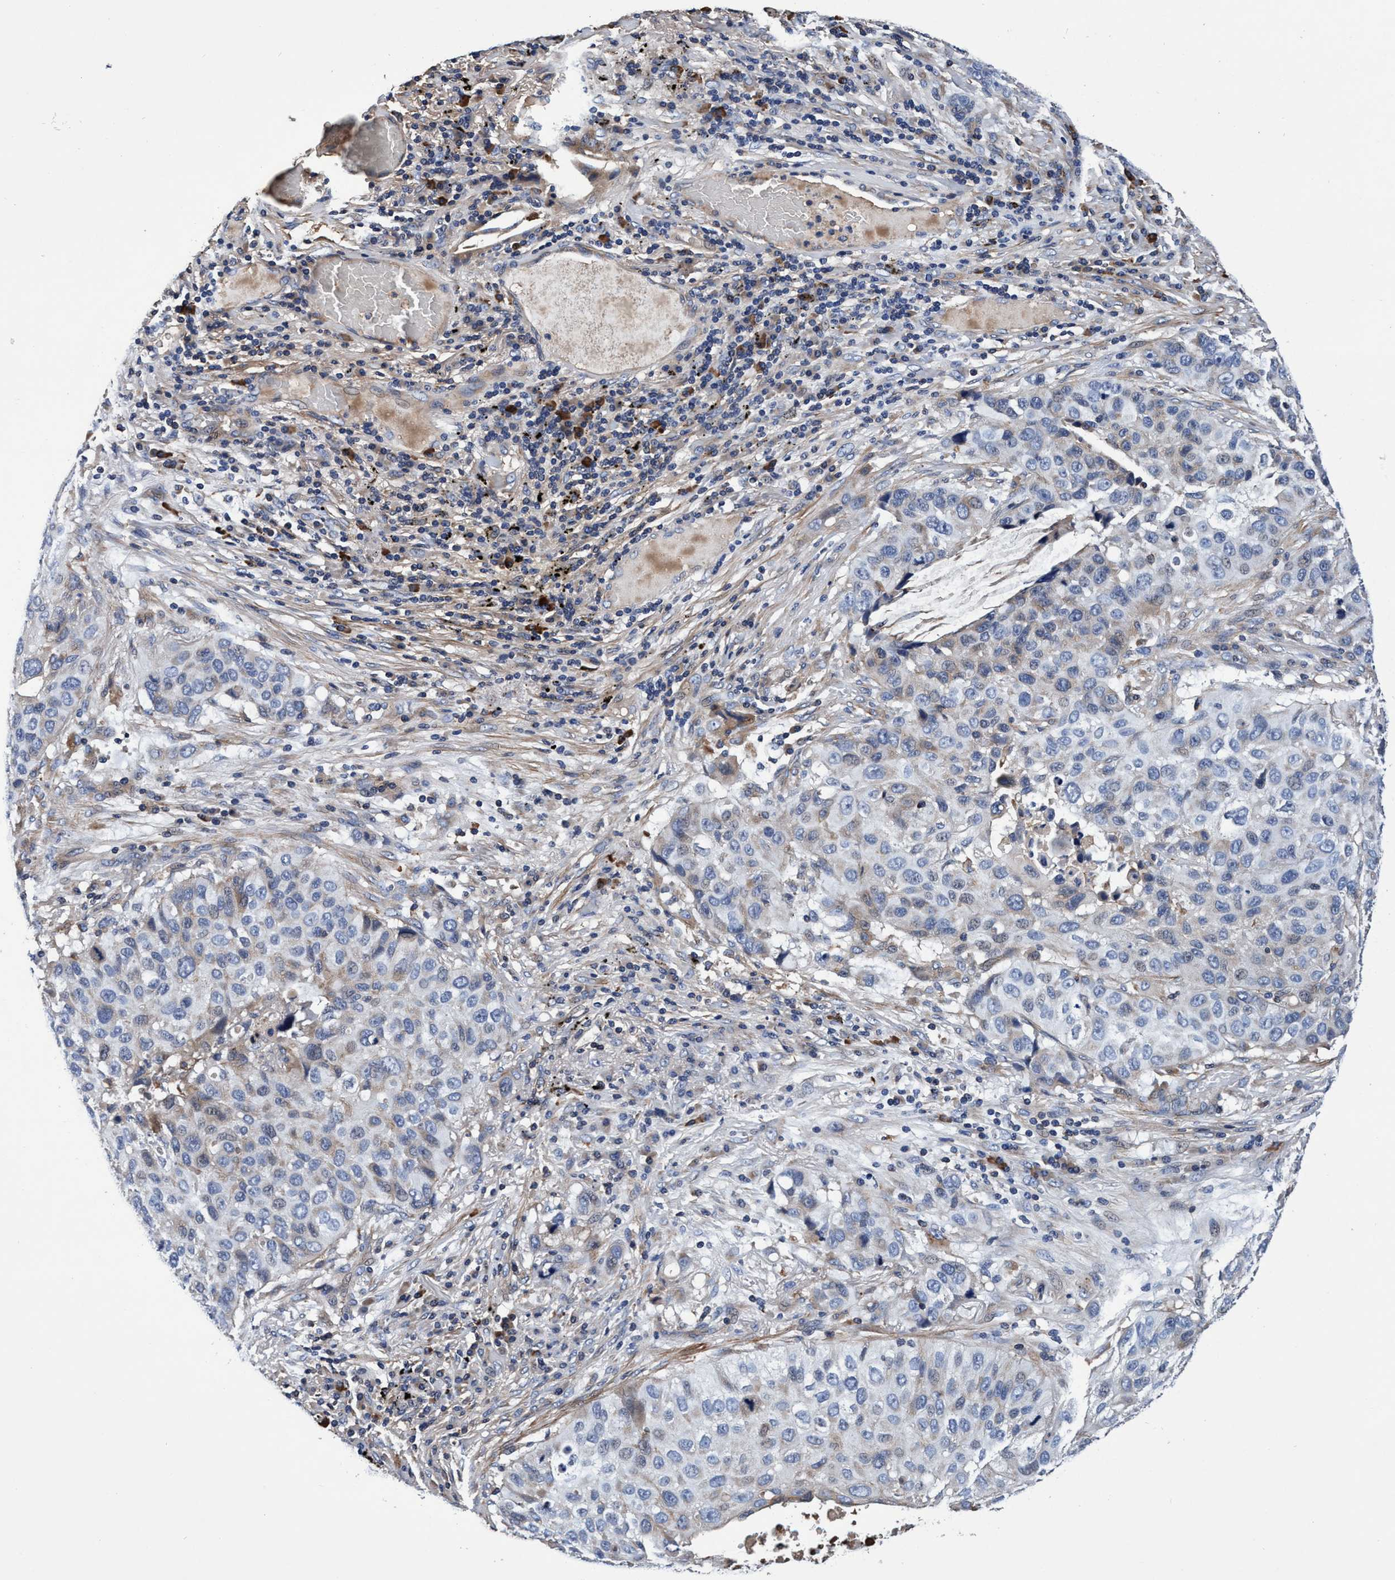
{"staining": {"intensity": "weak", "quantity": "<25%", "location": "cytoplasmic/membranous"}, "tissue": "lung cancer", "cell_type": "Tumor cells", "image_type": "cancer", "snomed": [{"axis": "morphology", "description": "Squamous cell carcinoma, NOS"}, {"axis": "topography", "description": "Lung"}], "caption": "DAB immunohistochemical staining of human lung squamous cell carcinoma shows no significant positivity in tumor cells. The staining was performed using DAB (3,3'-diaminobenzidine) to visualize the protein expression in brown, while the nuclei were stained in blue with hematoxylin (Magnification: 20x).", "gene": "RNF208", "patient": {"sex": "male", "age": 57}}